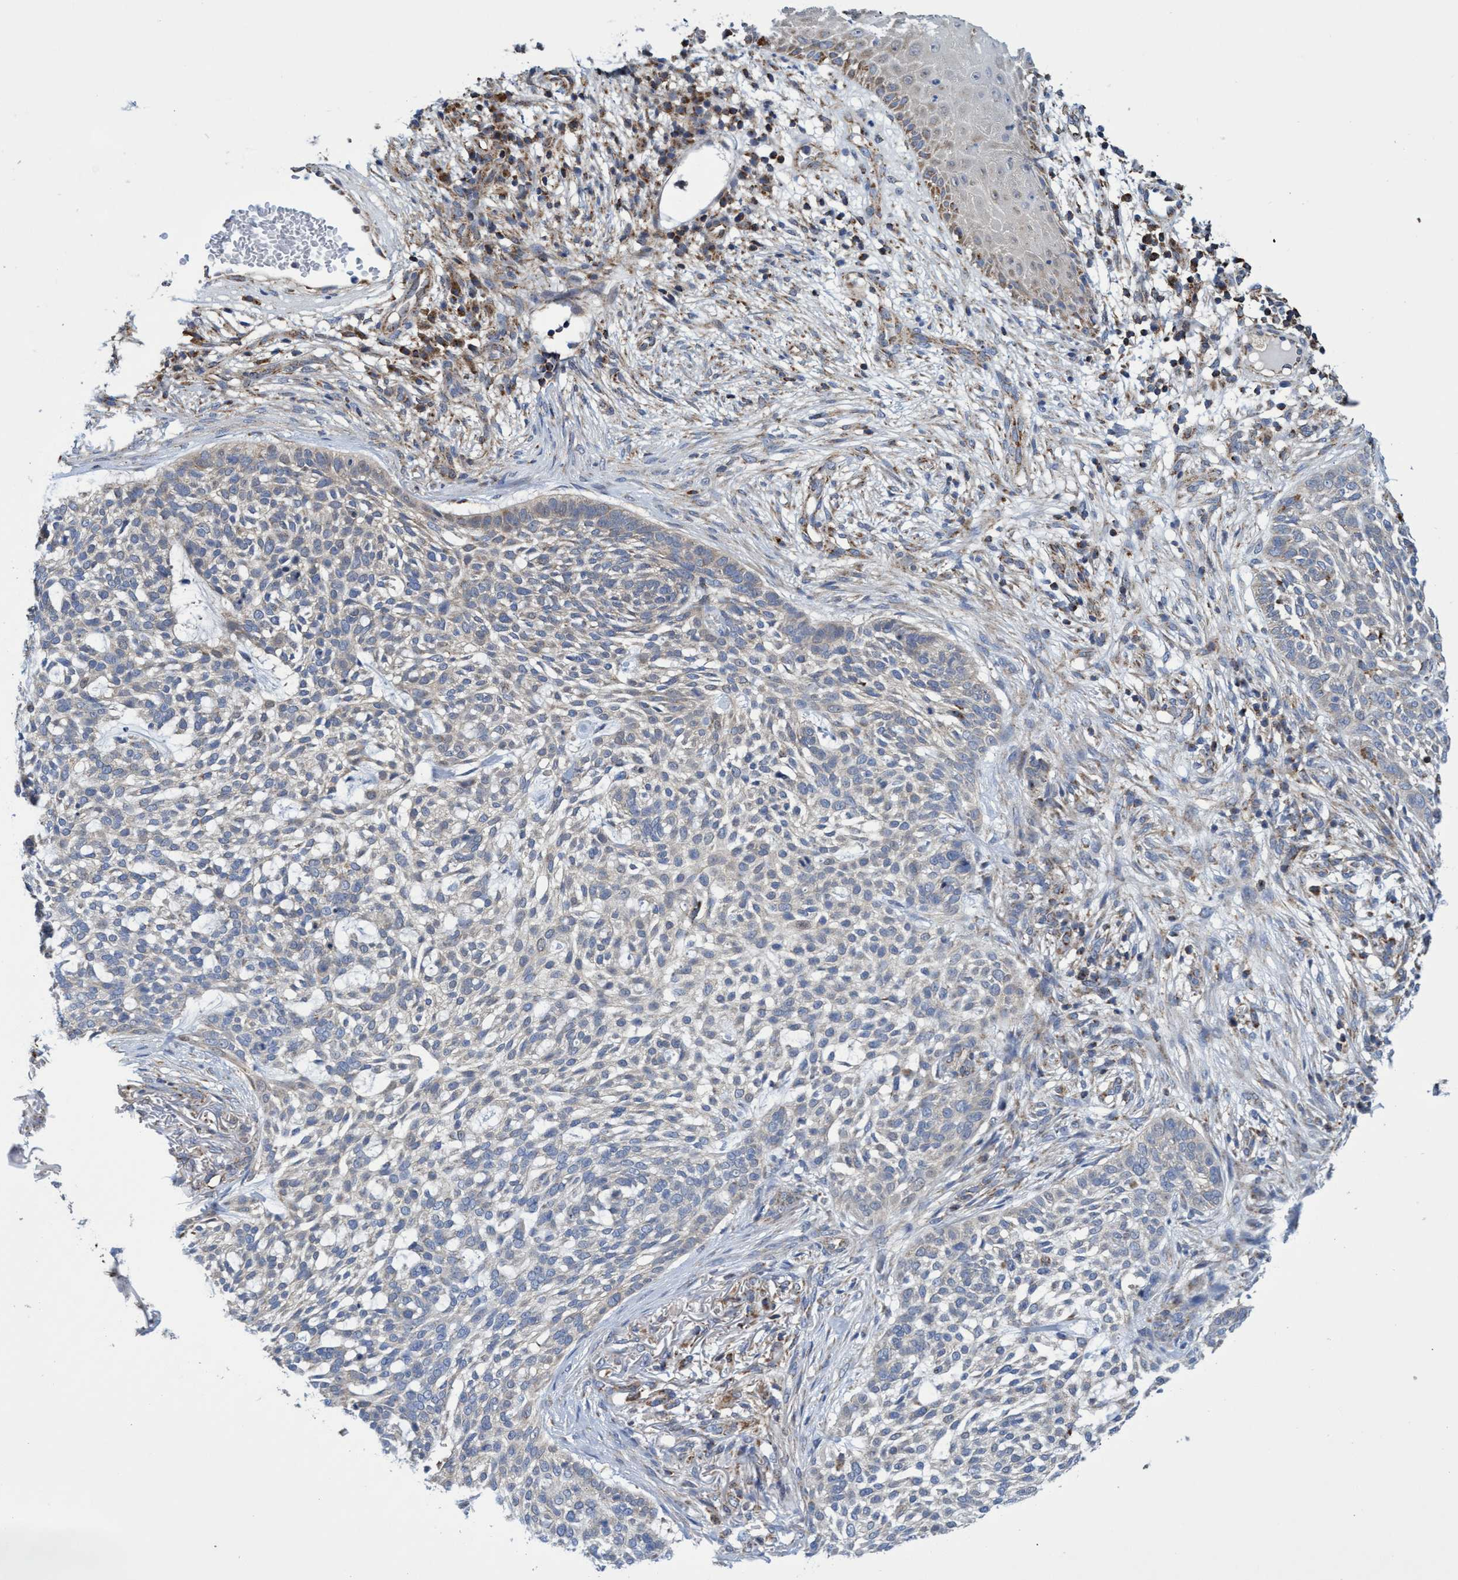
{"staining": {"intensity": "weak", "quantity": "<25%", "location": "cytoplasmic/membranous"}, "tissue": "skin cancer", "cell_type": "Tumor cells", "image_type": "cancer", "snomed": [{"axis": "morphology", "description": "Basal cell carcinoma"}, {"axis": "topography", "description": "Skin"}], "caption": "This histopathology image is of skin basal cell carcinoma stained with IHC to label a protein in brown with the nuclei are counter-stained blue. There is no expression in tumor cells.", "gene": "CRYZ", "patient": {"sex": "female", "age": 64}}